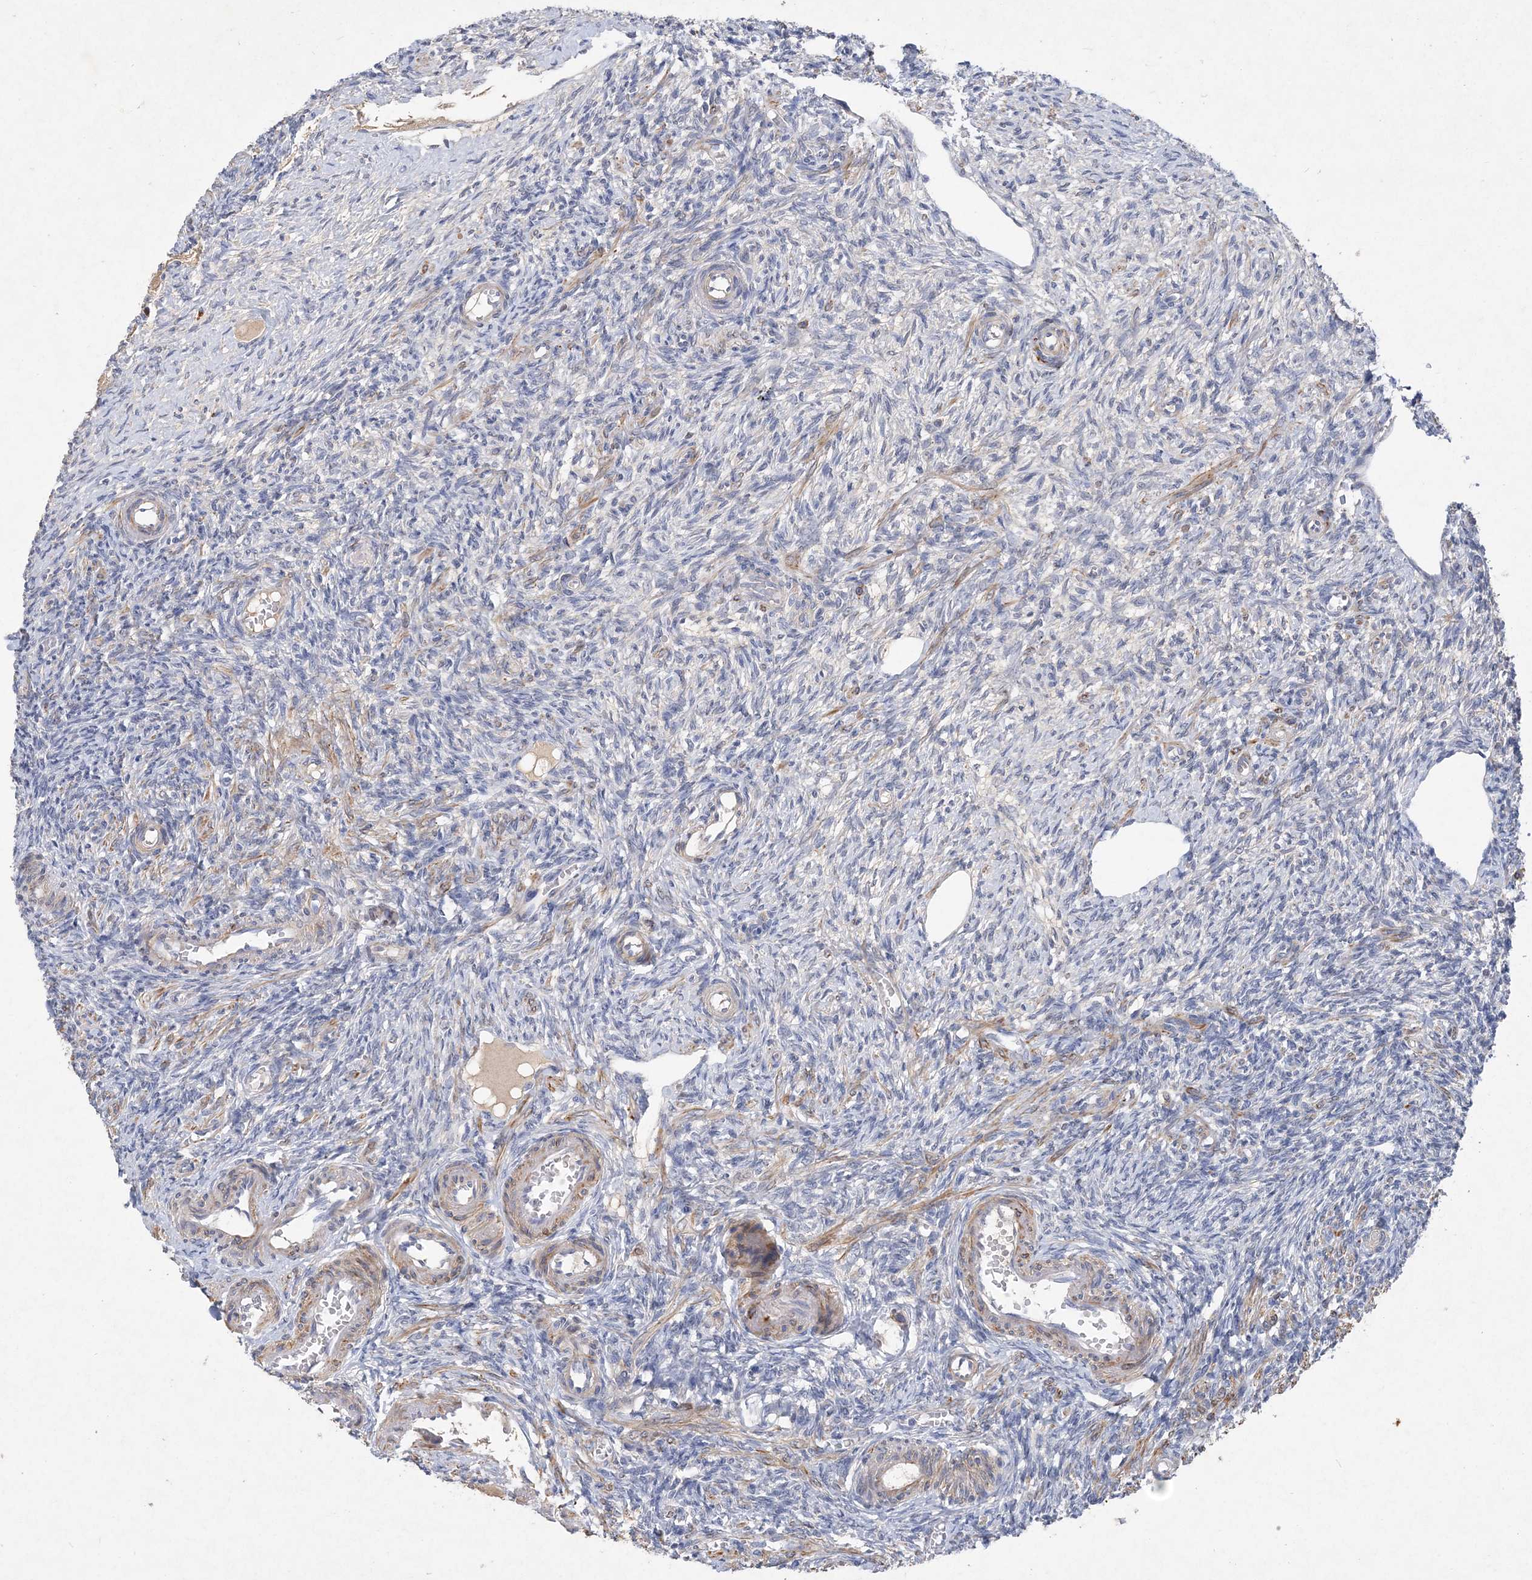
{"staining": {"intensity": "negative", "quantity": "none", "location": "none"}, "tissue": "ovary", "cell_type": "Ovarian stroma cells", "image_type": "normal", "snomed": [{"axis": "morphology", "description": "Normal tissue, NOS"}, {"axis": "topography", "description": "Ovary"}], "caption": "Immunohistochemistry histopathology image of unremarkable ovary: ovary stained with DAB (3,3'-diaminobenzidine) shows no significant protein positivity in ovarian stroma cells.", "gene": "C11orf58", "patient": {"sex": "female", "age": 27}}